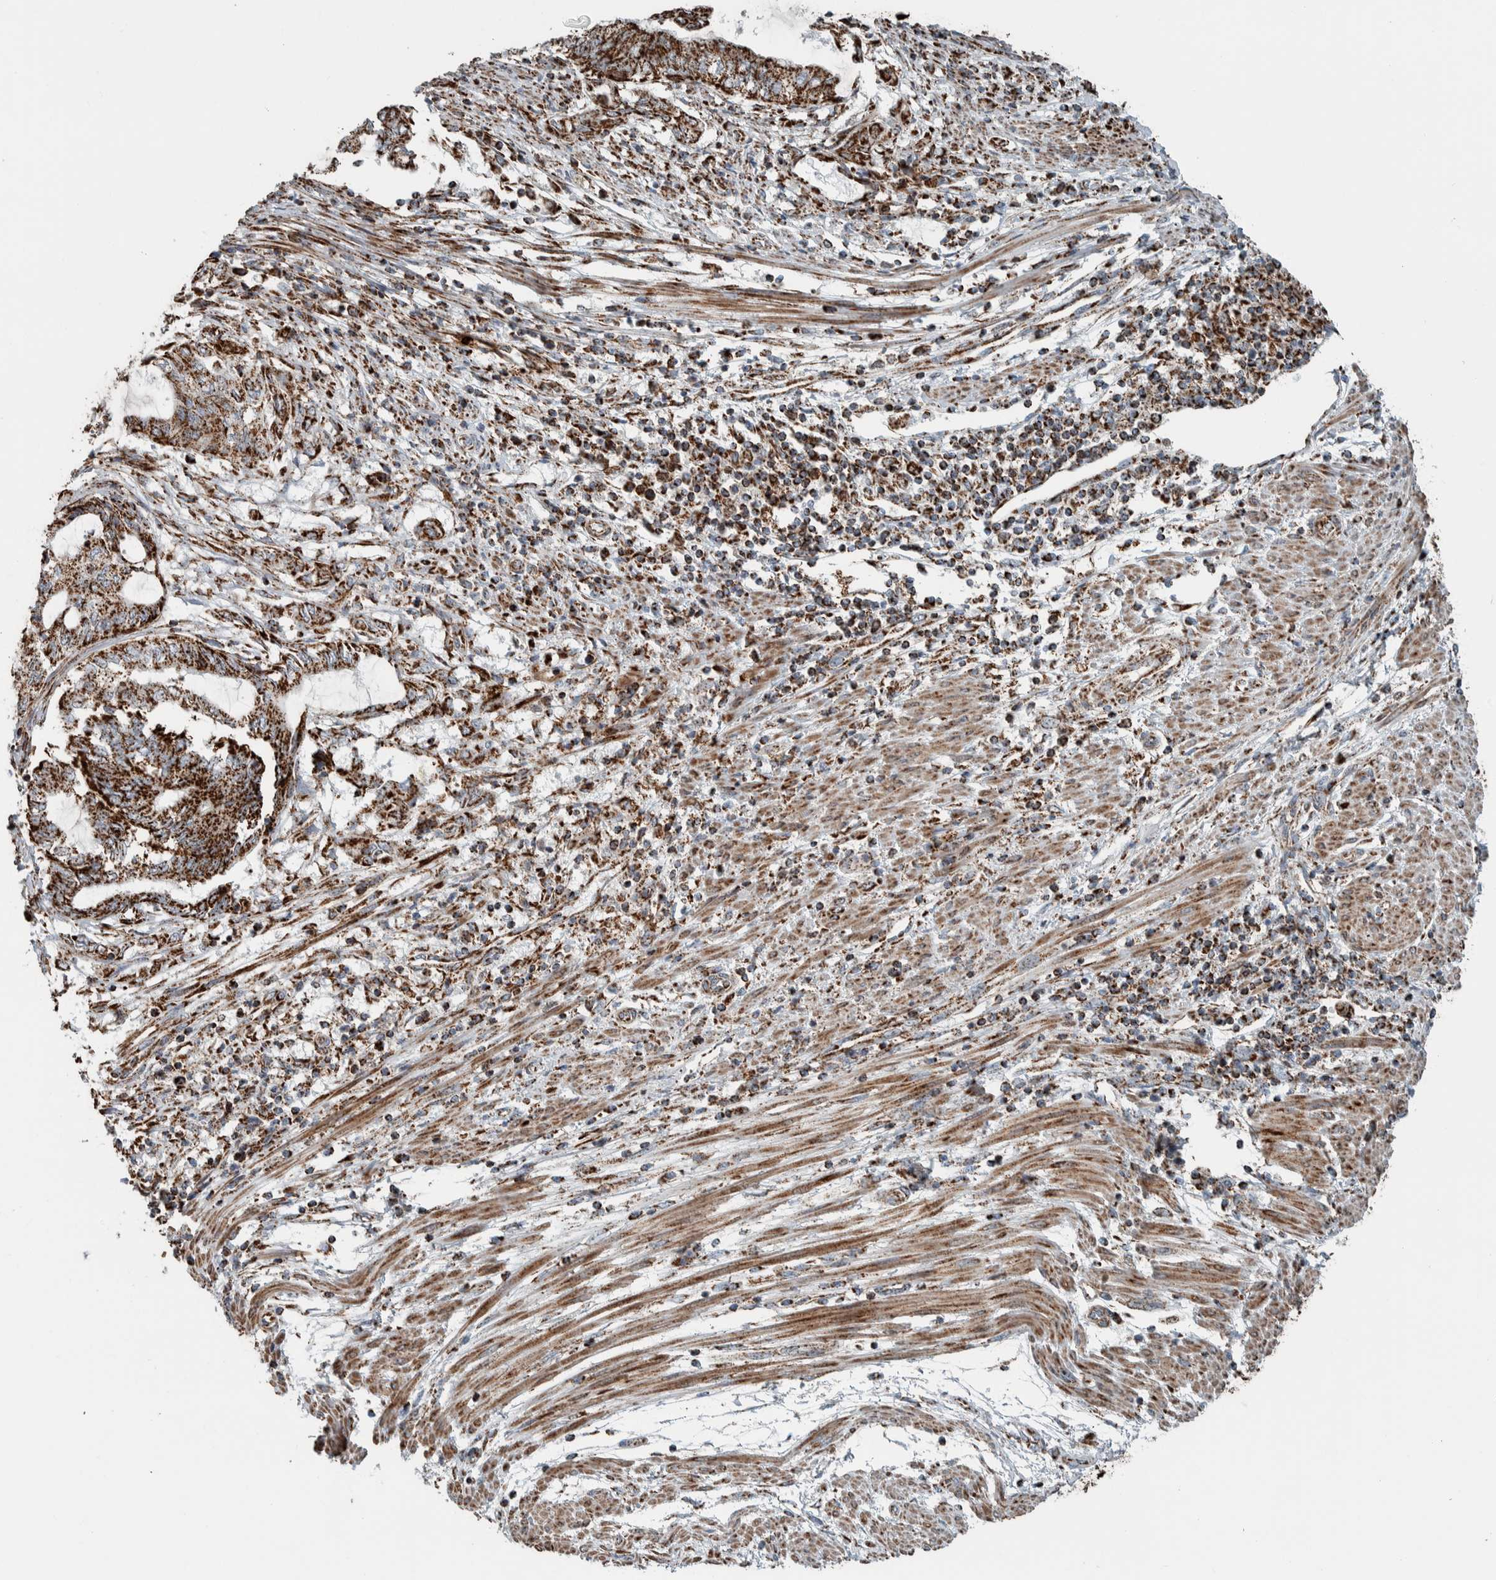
{"staining": {"intensity": "strong", "quantity": ">75%", "location": "cytoplasmic/membranous"}, "tissue": "endometrial cancer", "cell_type": "Tumor cells", "image_type": "cancer", "snomed": [{"axis": "morphology", "description": "Adenocarcinoma, NOS"}, {"axis": "topography", "description": "Uterus"}, {"axis": "topography", "description": "Endometrium"}], "caption": "A high-resolution histopathology image shows immunohistochemistry (IHC) staining of endometrial cancer, which shows strong cytoplasmic/membranous expression in approximately >75% of tumor cells.", "gene": "CNTROB", "patient": {"sex": "female", "age": 70}}